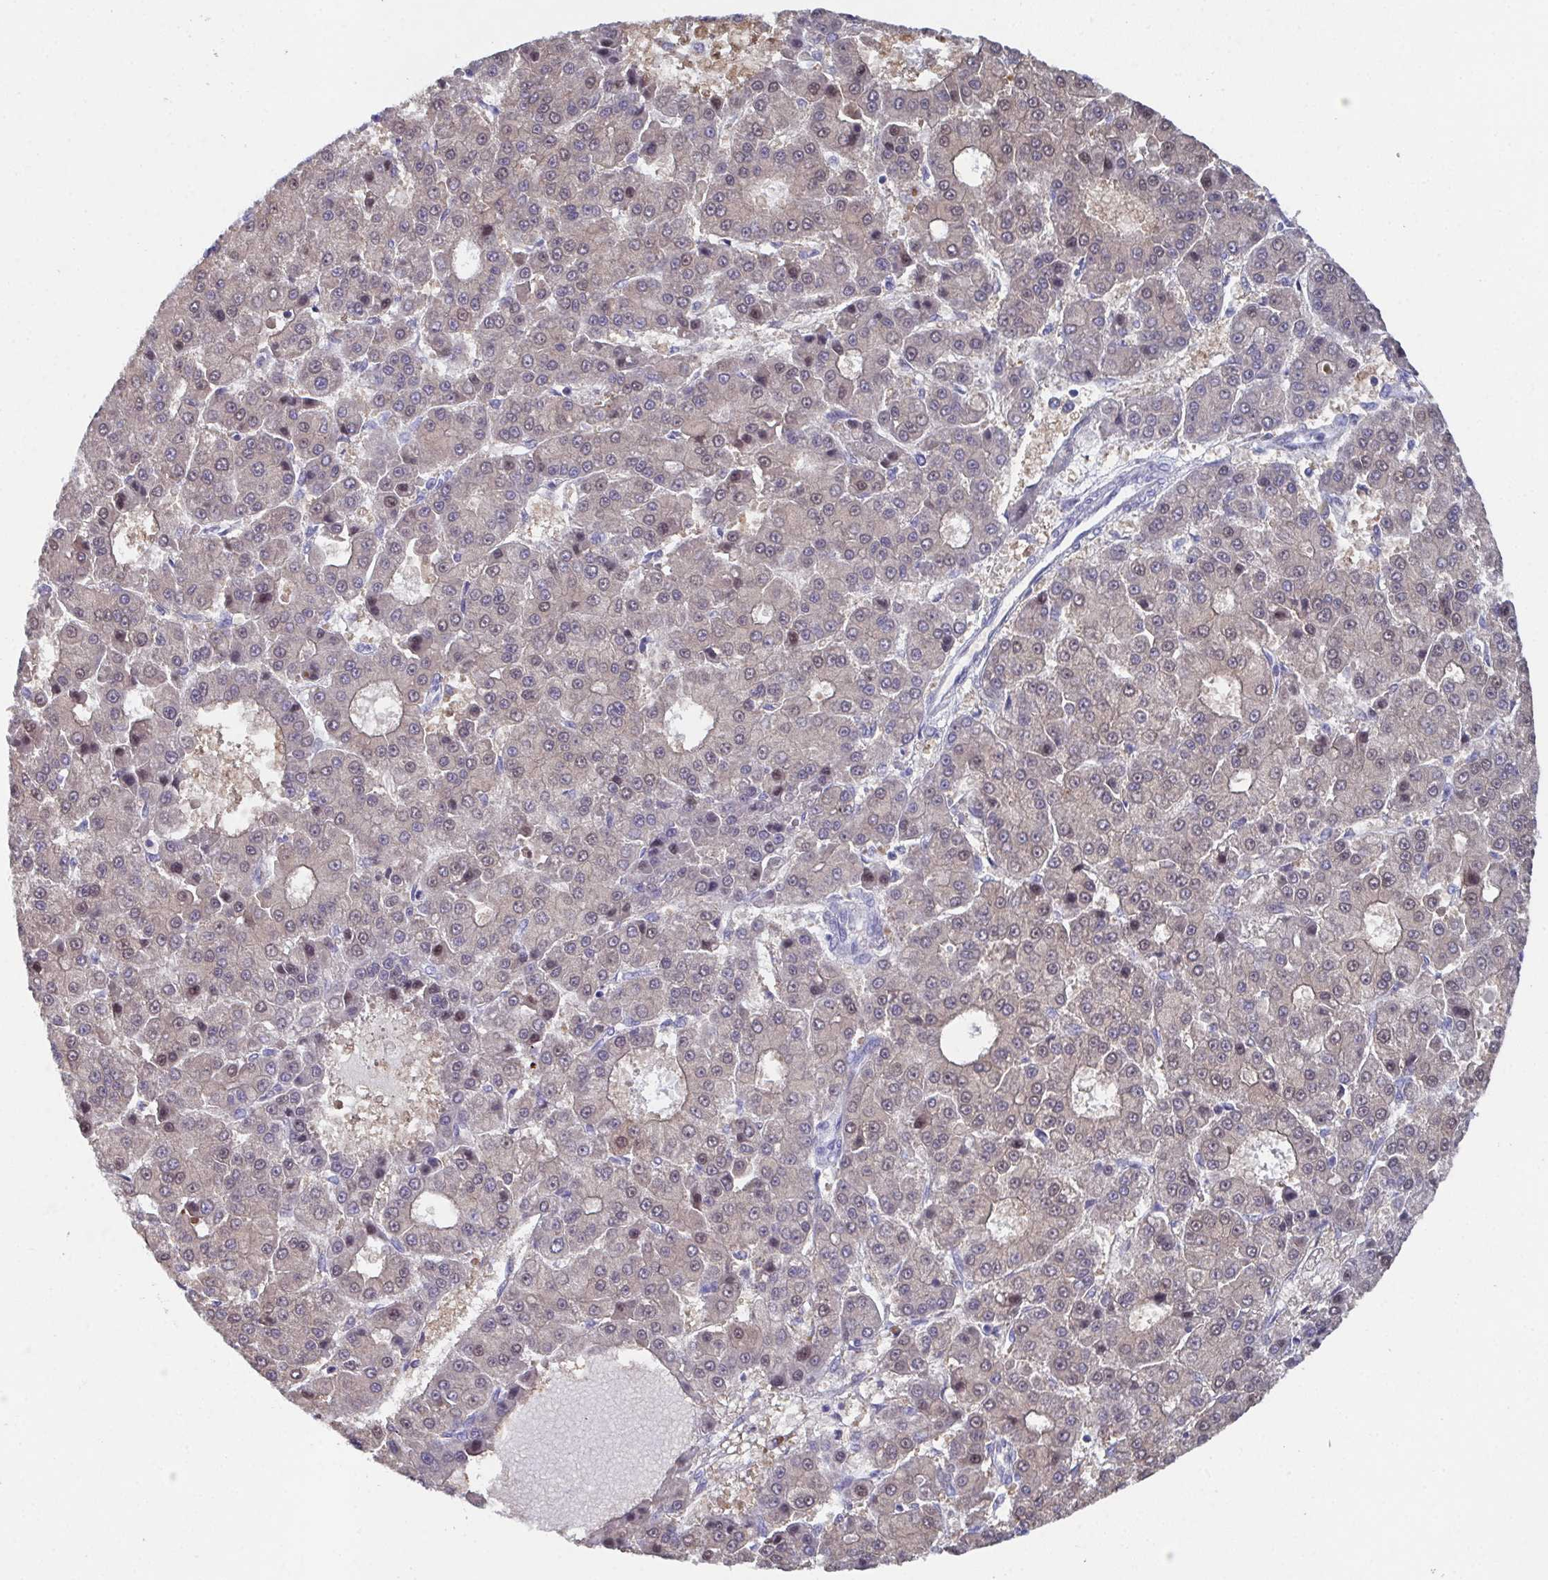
{"staining": {"intensity": "weak", "quantity": ">75%", "location": "cytoplasmic/membranous,nuclear"}, "tissue": "liver cancer", "cell_type": "Tumor cells", "image_type": "cancer", "snomed": [{"axis": "morphology", "description": "Carcinoma, Hepatocellular, NOS"}, {"axis": "topography", "description": "Liver"}], "caption": "Liver cancer stained for a protein (brown) shows weak cytoplasmic/membranous and nuclear positive staining in approximately >75% of tumor cells.", "gene": "SSC4D", "patient": {"sex": "male", "age": 70}}